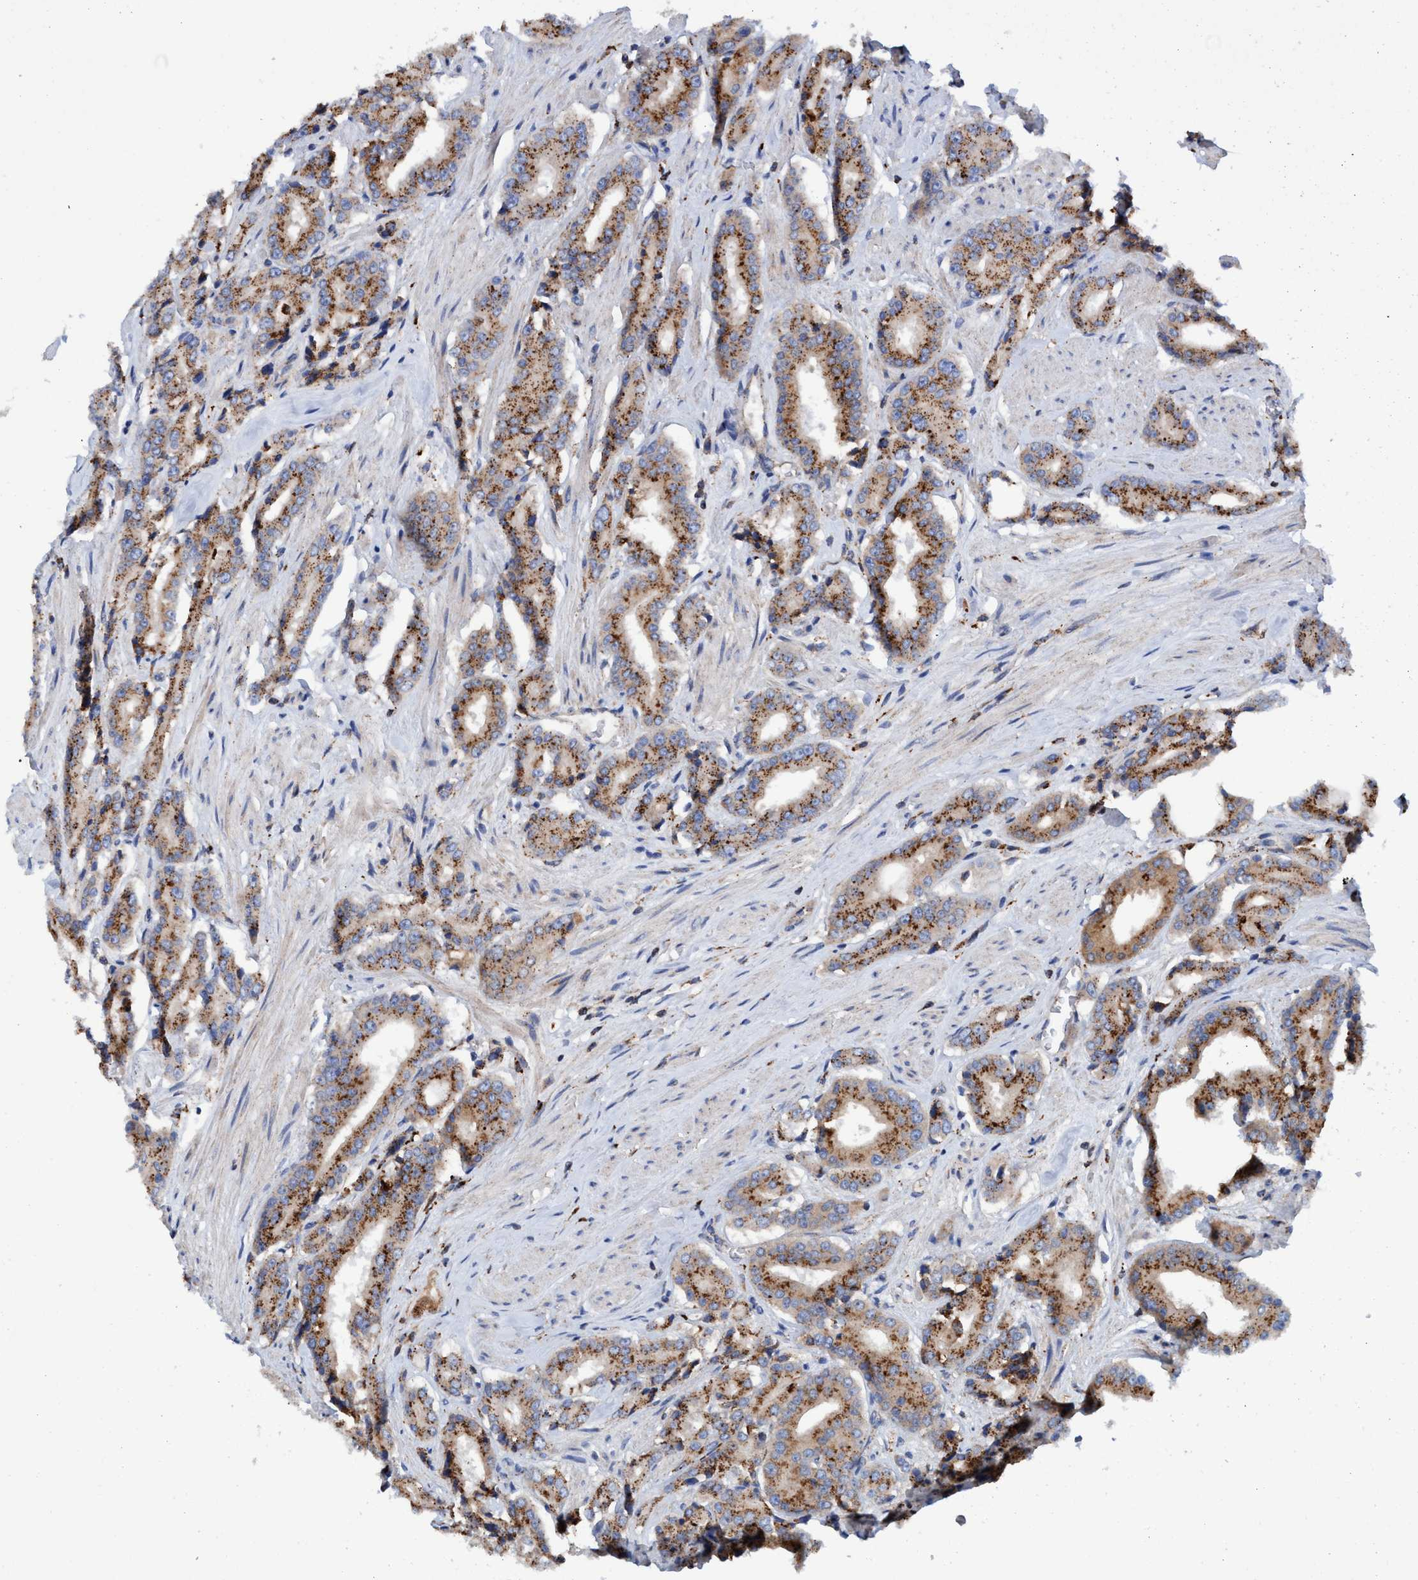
{"staining": {"intensity": "moderate", "quantity": ">75%", "location": "cytoplasmic/membranous"}, "tissue": "prostate cancer", "cell_type": "Tumor cells", "image_type": "cancer", "snomed": [{"axis": "morphology", "description": "Adenocarcinoma, High grade"}, {"axis": "topography", "description": "Prostate"}], "caption": "Human prostate cancer stained for a protein (brown) displays moderate cytoplasmic/membranous positive expression in approximately >75% of tumor cells.", "gene": "TRIM65", "patient": {"sex": "male", "age": 71}}